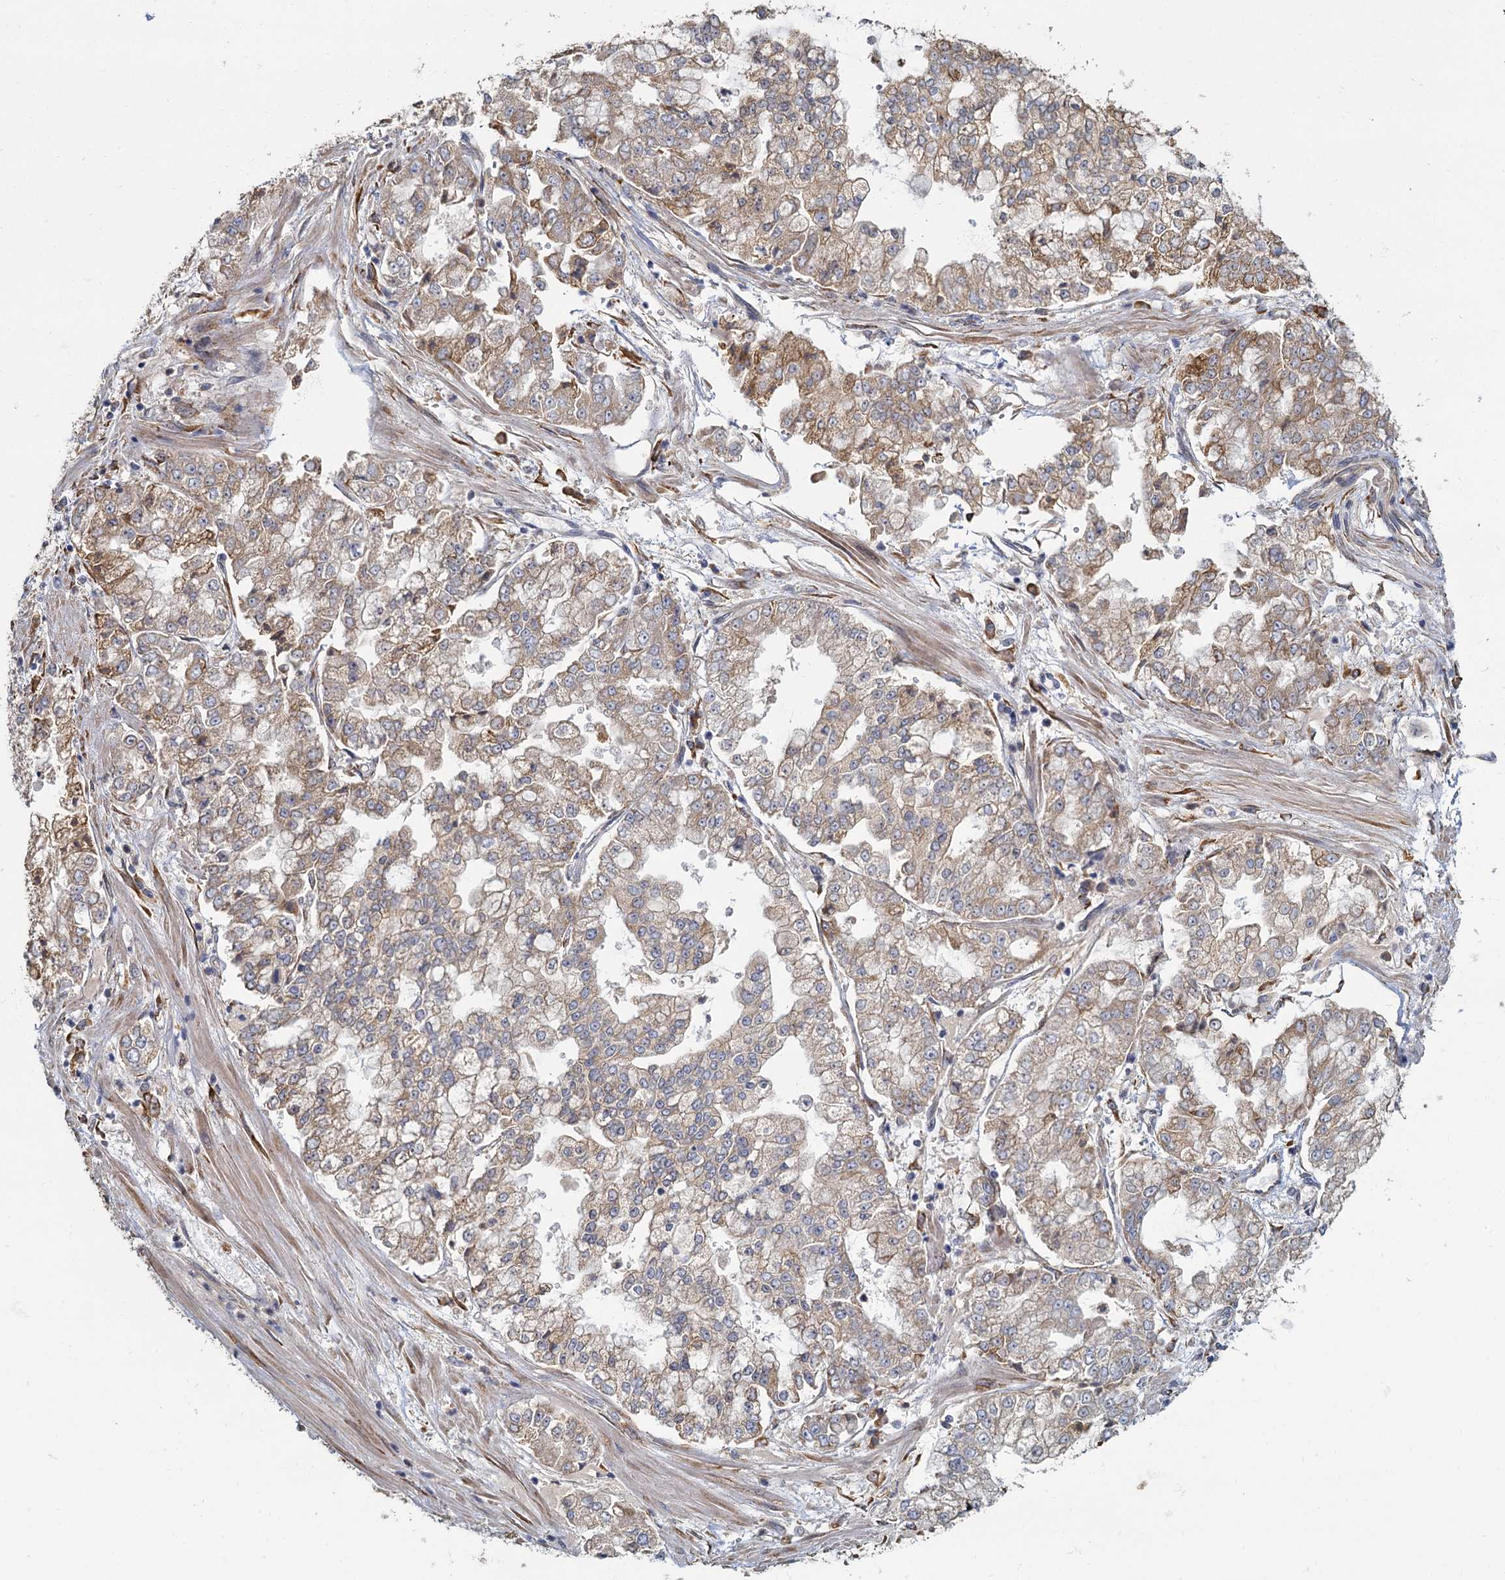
{"staining": {"intensity": "moderate", "quantity": ">75%", "location": "cytoplasmic/membranous"}, "tissue": "stomach cancer", "cell_type": "Tumor cells", "image_type": "cancer", "snomed": [{"axis": "morphology", "description": "Adenocarcinoma, NOS"}, {"axis": "topography", "description": "Stomach"}], "caption": "This is an image of immunohistochemistry (IHC) staining of adenocarcinoma (stomach), which shows moderate positivity in the cytoplasmic/membranous of tumor cells.", "gene": "LRRC51", "patient": {"sex": "male", "age": 76}}